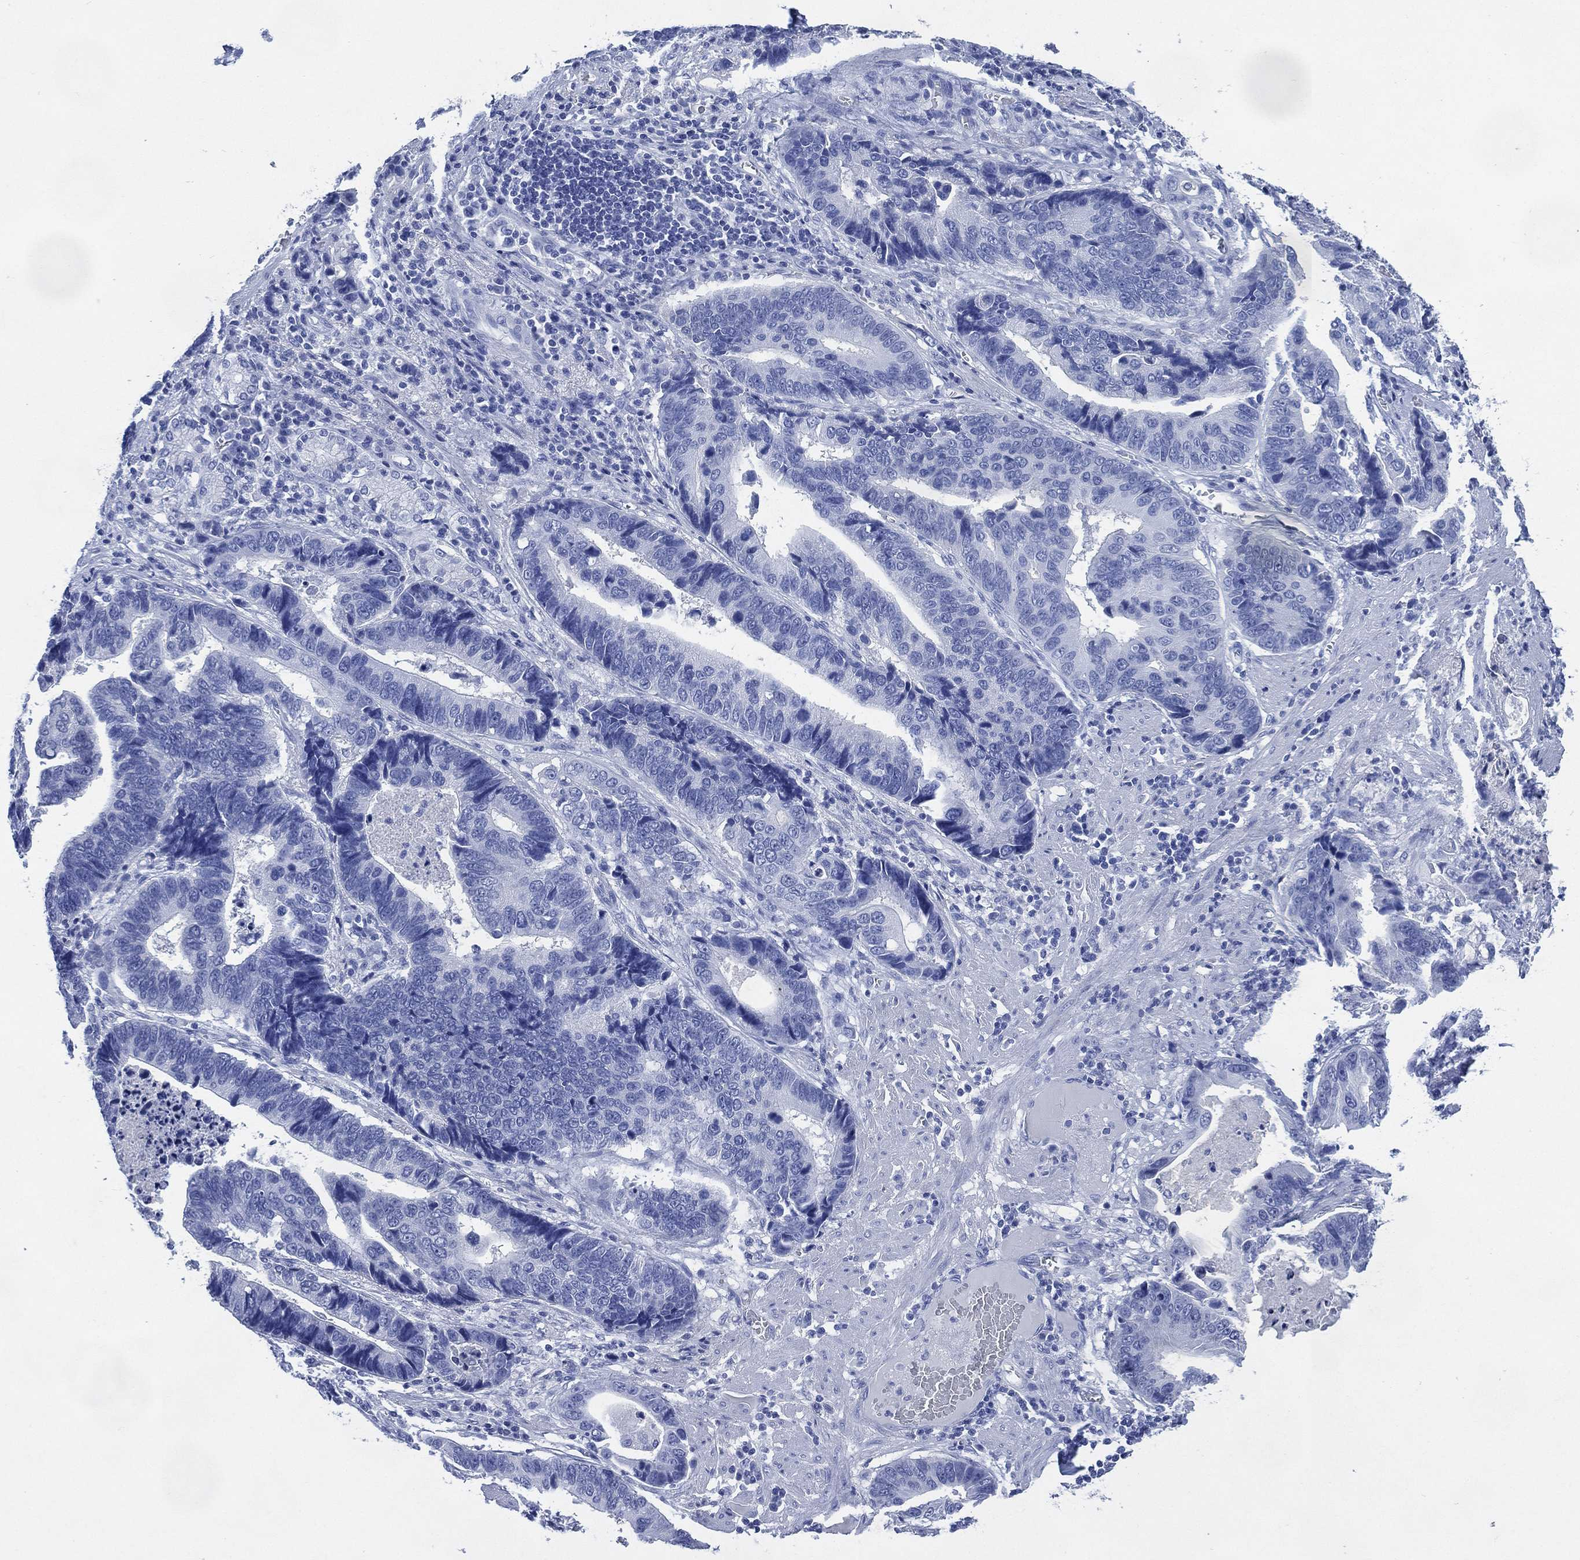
{"staining": {"intensity": "negative", "quantity": "none", "location": "none"}, "tissue": "stomach cancer", "cell_type": "Tumor cells", "image_type": "cancer", "snomed": [{"axis": "morphology", "description": "Adenocarcinoma, NOS"}, {"axis": "topography", "description": "Stomach"}], "caption": "Immunohistochemistry micrograph of stomach cancer (adenocarcinoma) stained for a protein (brown), which exhibits no staining in tumor cells.", "gene": "SIGLECL1", "patient": {"sex": "male", "age": 84}}